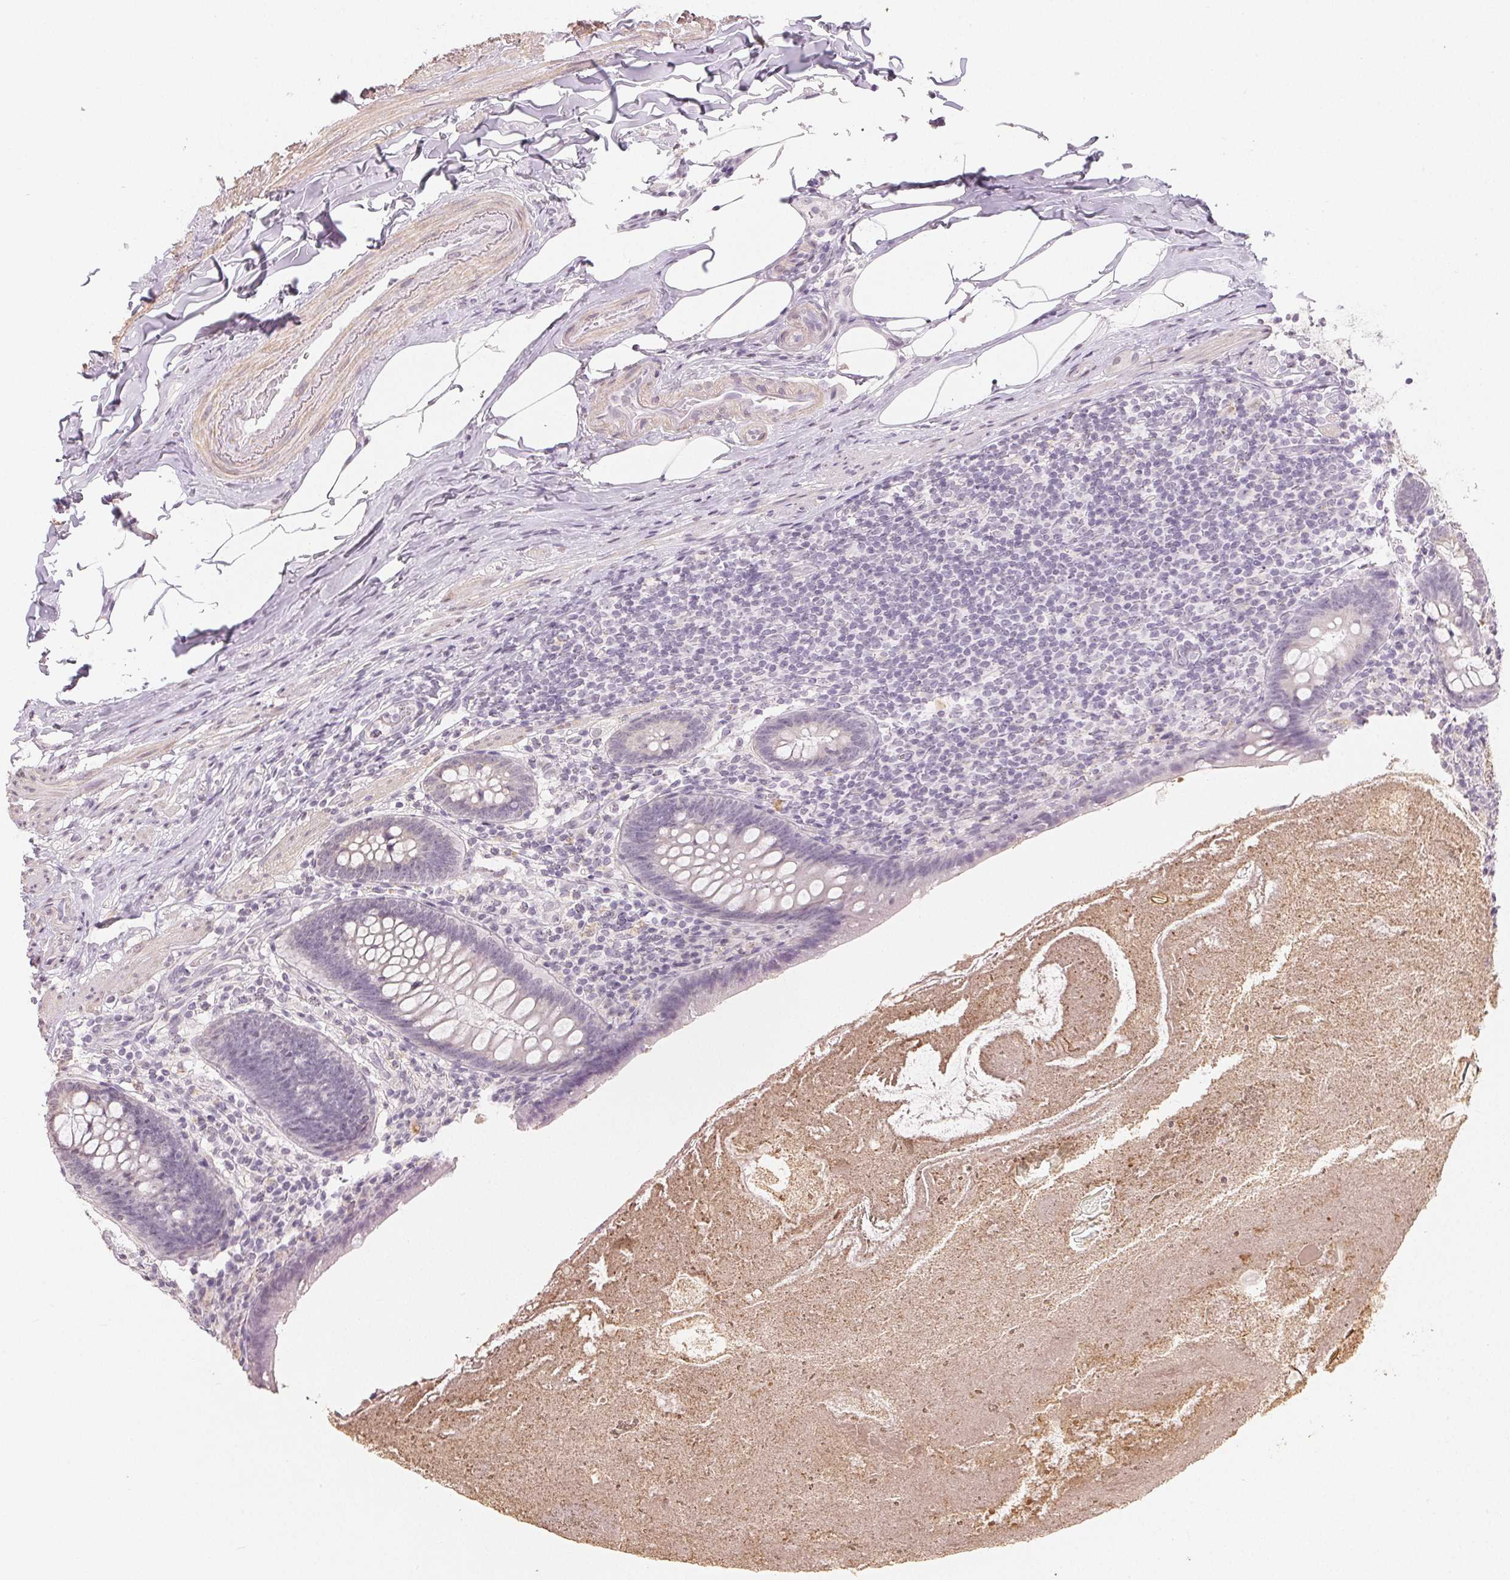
{"staining": {"intensity": "negative", "quantity": "none", "location": "none"}, "tissue": "appendix", "cell_type": "Glandular cells", "image_type": "normal", "snomed": [{"axis": "morphology", "description": "Normal tissue, NOS"}, {"axis": "topography", "description": "Appendix"}], "caption": "Glandular cells are negative for protein expression in benign human appendix. Nuclei are stained in blue.", "gene": "TMEM174", "patient": {"sex": "male", "age": 47}}